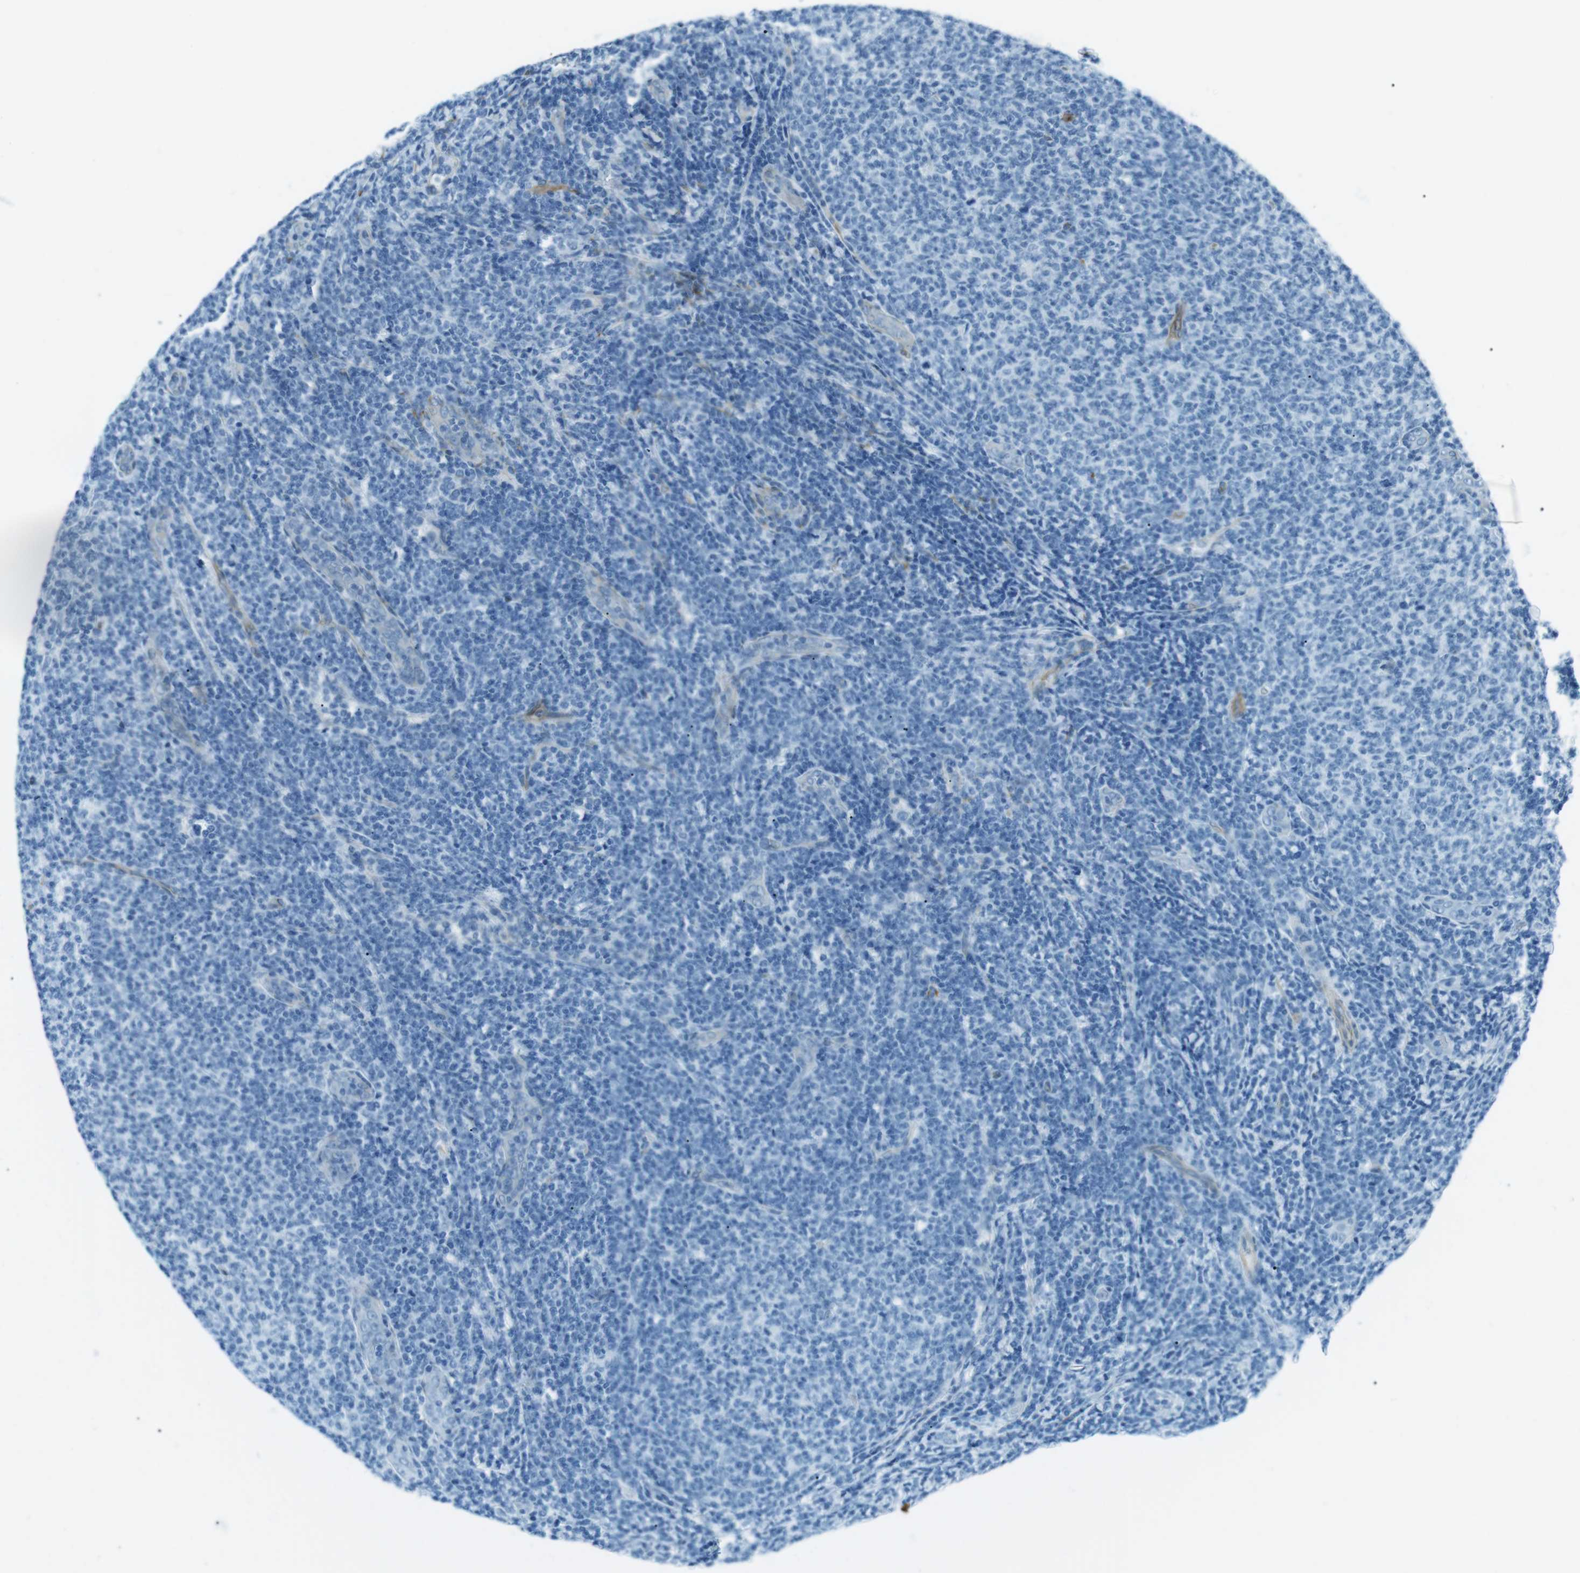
{"staining": {"intensity": "negative", "quantity": "none", "location": "none"}, "tissue": "lymphoma", "cell_type": "Tumor cells", "image_type": "cancer", "snomed": [{"axis": "morphology", "description": "Malignant lymphoma, non-Hodgkin's type, Low grade"}, {"axis": "topography", "description": "Lymph node"}], "caption": "Human lymphoma stained for a protein using IHC displays no positivity in tumor cells.", "gene": "ODR4", "patient": {"sex": "male", "age": 66}}